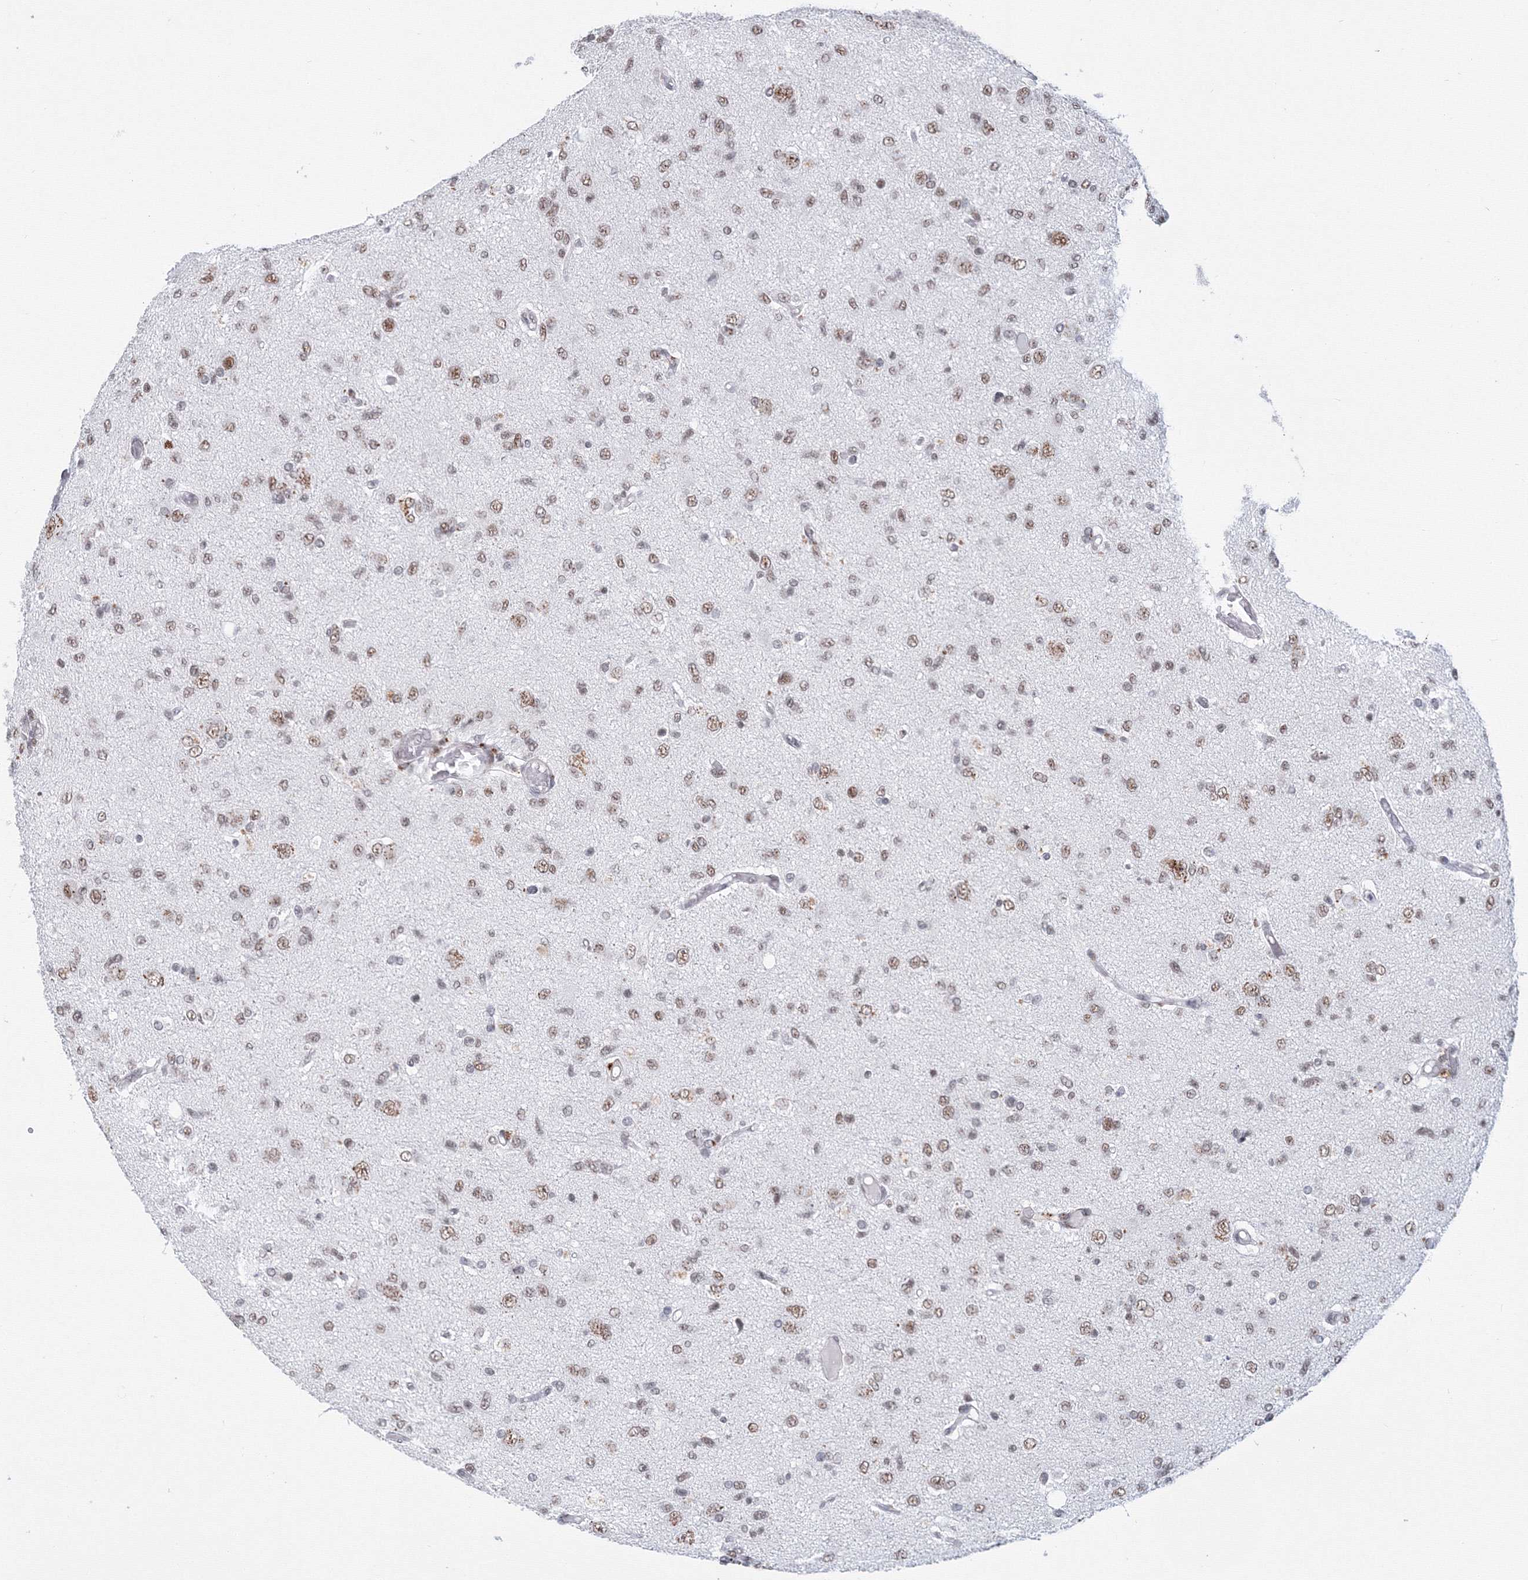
{"staining": {"intensity": "moderate", "quantity": ">75%", "location": "nuclear"}, "tissue": "glioma", "cell_type": "Tumor cells", "image_type": "cancer", "snomed": [{"axis": "morphology", "description": "Glioma, malignant, High grade"}, {"axis": "topography", "description": "Brain"}], "caption": "A brown stain highlights moderate nuclear expression of a protein in malignant glioma (high-grade) tumor cells.", "gene": "SF3B6", "patient": {"sex": "female", "age": 59}}